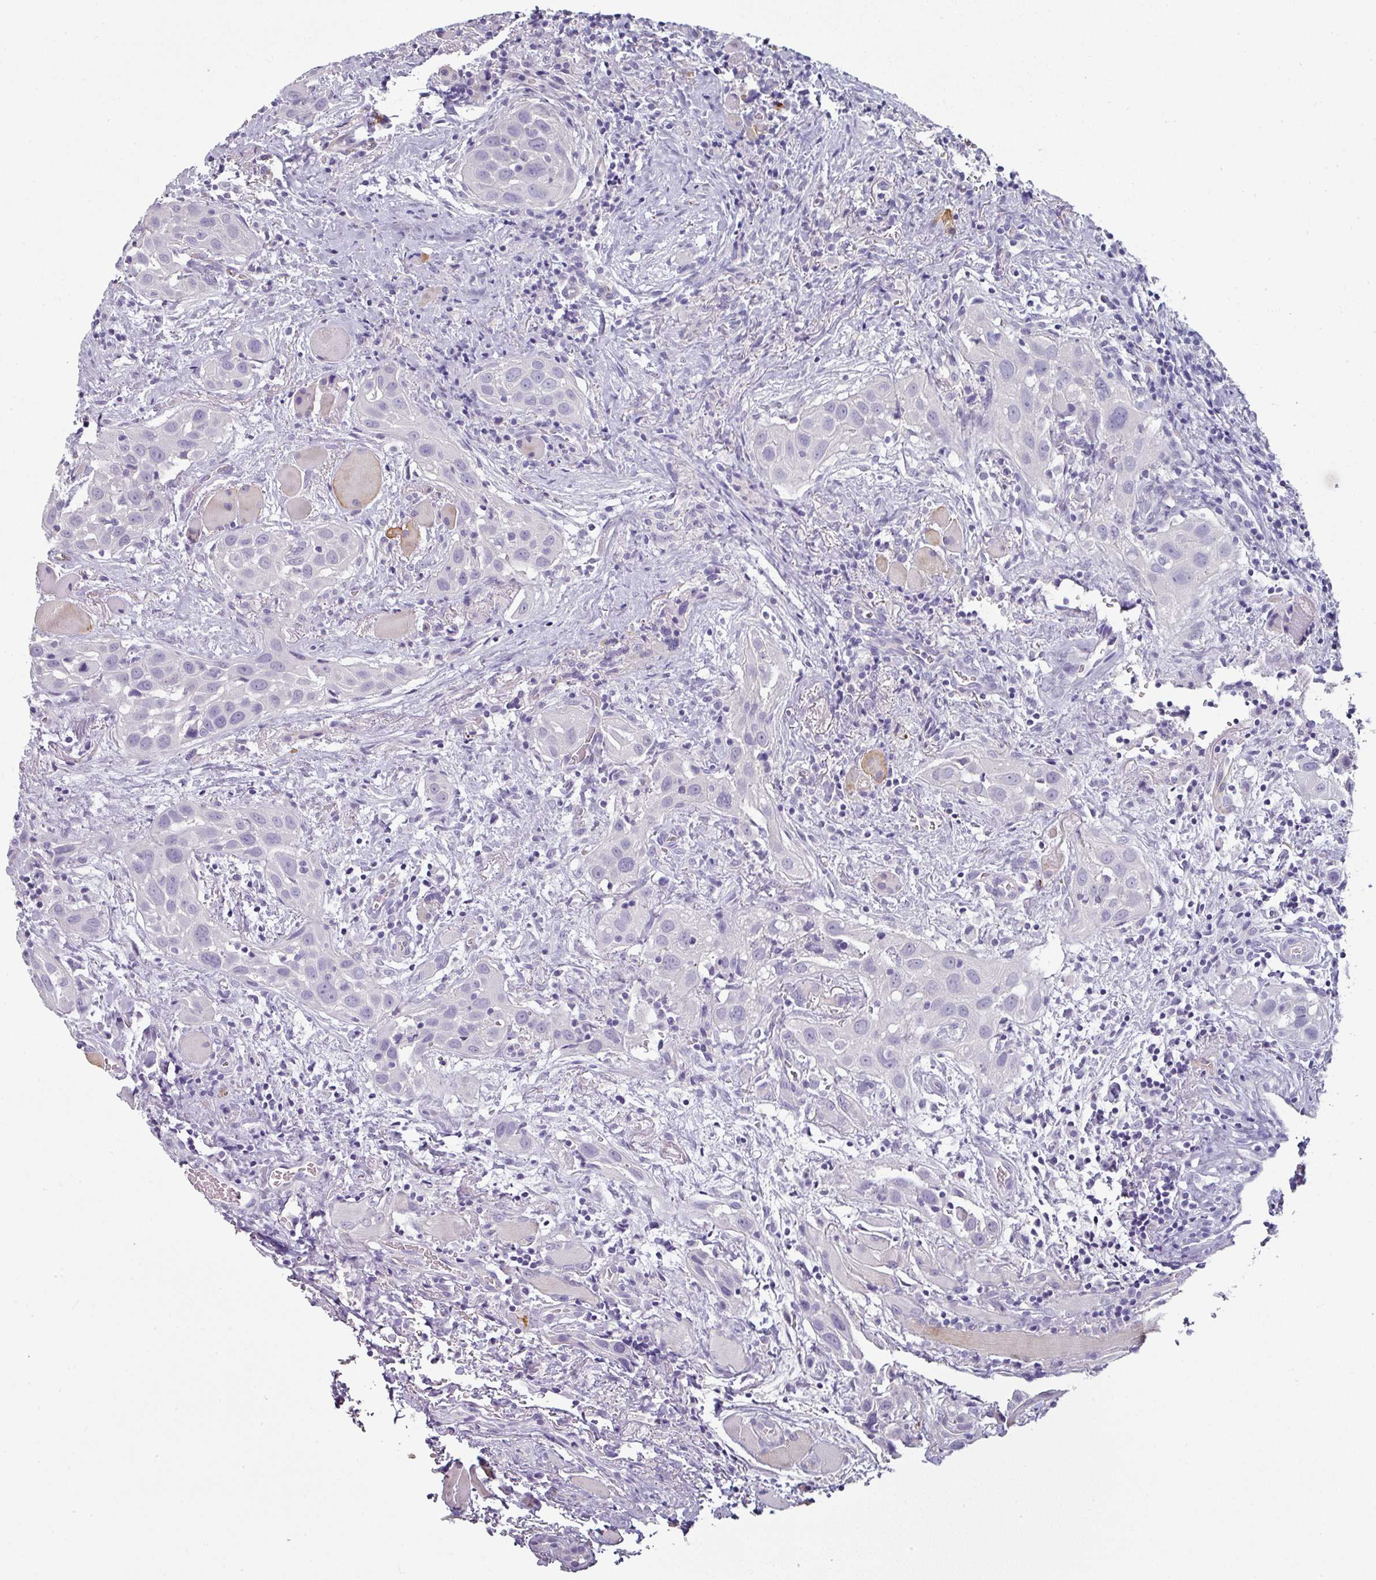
{"staining": {"intensity": "negative", "quantity": "none", "location": "none"}, "tissue": "head and neck cancer", "cell_type": "Tumor cells", "image_type": "cancer", "snomed": [{"axis": "morphology", "description": "Squamous cell carcinoma, NOS"}, {"axis": "topography", "description": "Oral tissue"}, {"axis": "topography", "description": "Head-Neck"}], "caption": "DAB immunohistochemical staining of human squamous cell carcinoma (head and neck) shows no significant staining in tumor cells.", "gene": "SLC17A7", "patient": {"sex": "female", "age": 50}}